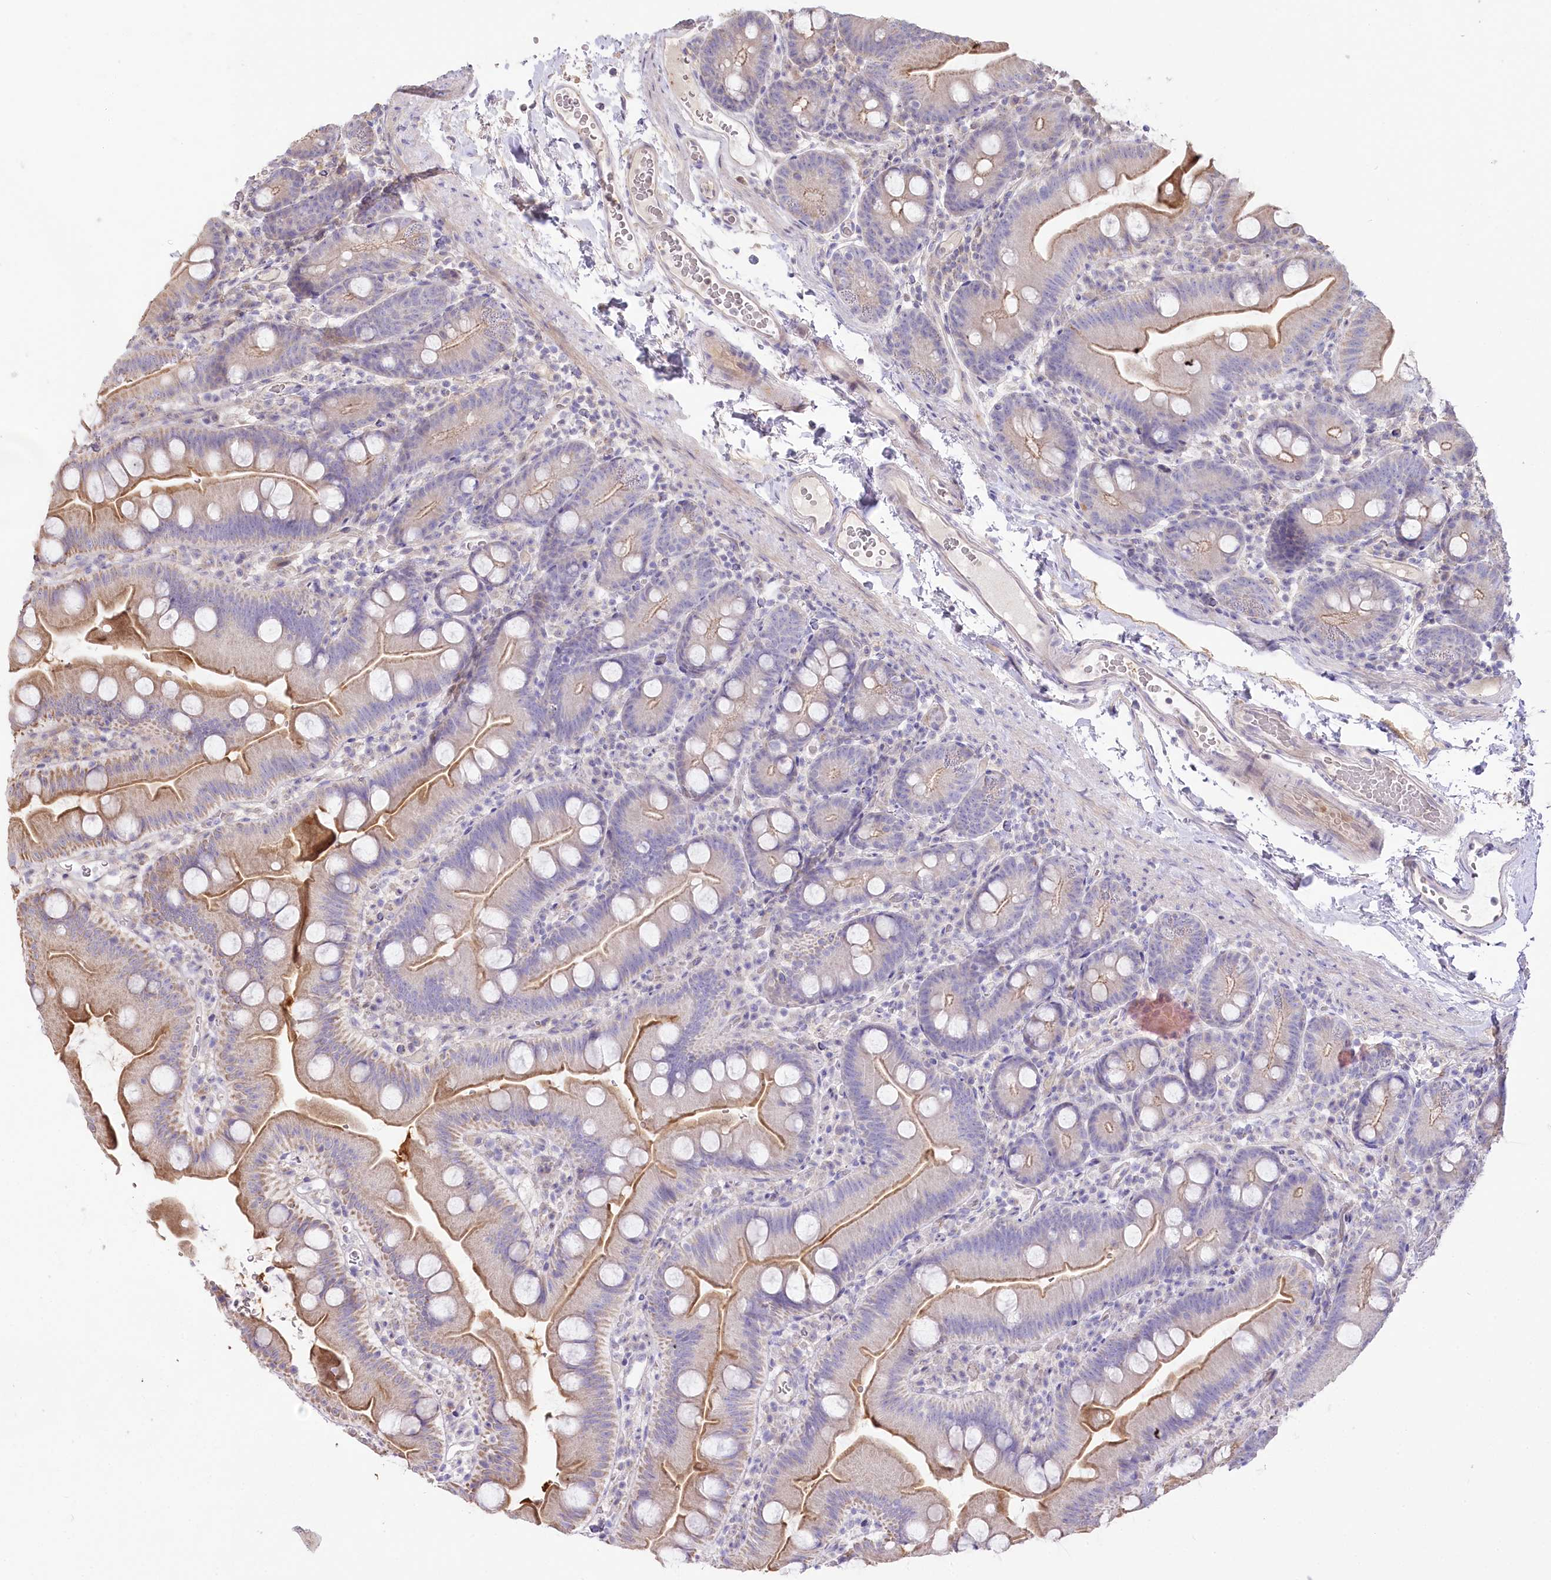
{"staining": {"intensity": "moderate", "quantity": "25%-75%", "location": "cytoplasmic/membranous"}, "tissue": "small intestine", "cell_type": "Glandular cells", "image_type": "normal", "snomed": [{"axis": "morphology", "description": "Normal tissue, NOS"}, {"axis": "topography", "description": "Small intestine"}], "caption": "A medium amount of moderate cytoplasmic/membranous expression is appreciated in about 25%-75% of glandular cells in unremarkable small intestine.", "gene": "SLC6A11", "patient": {"sex": "female", "age": 68}}